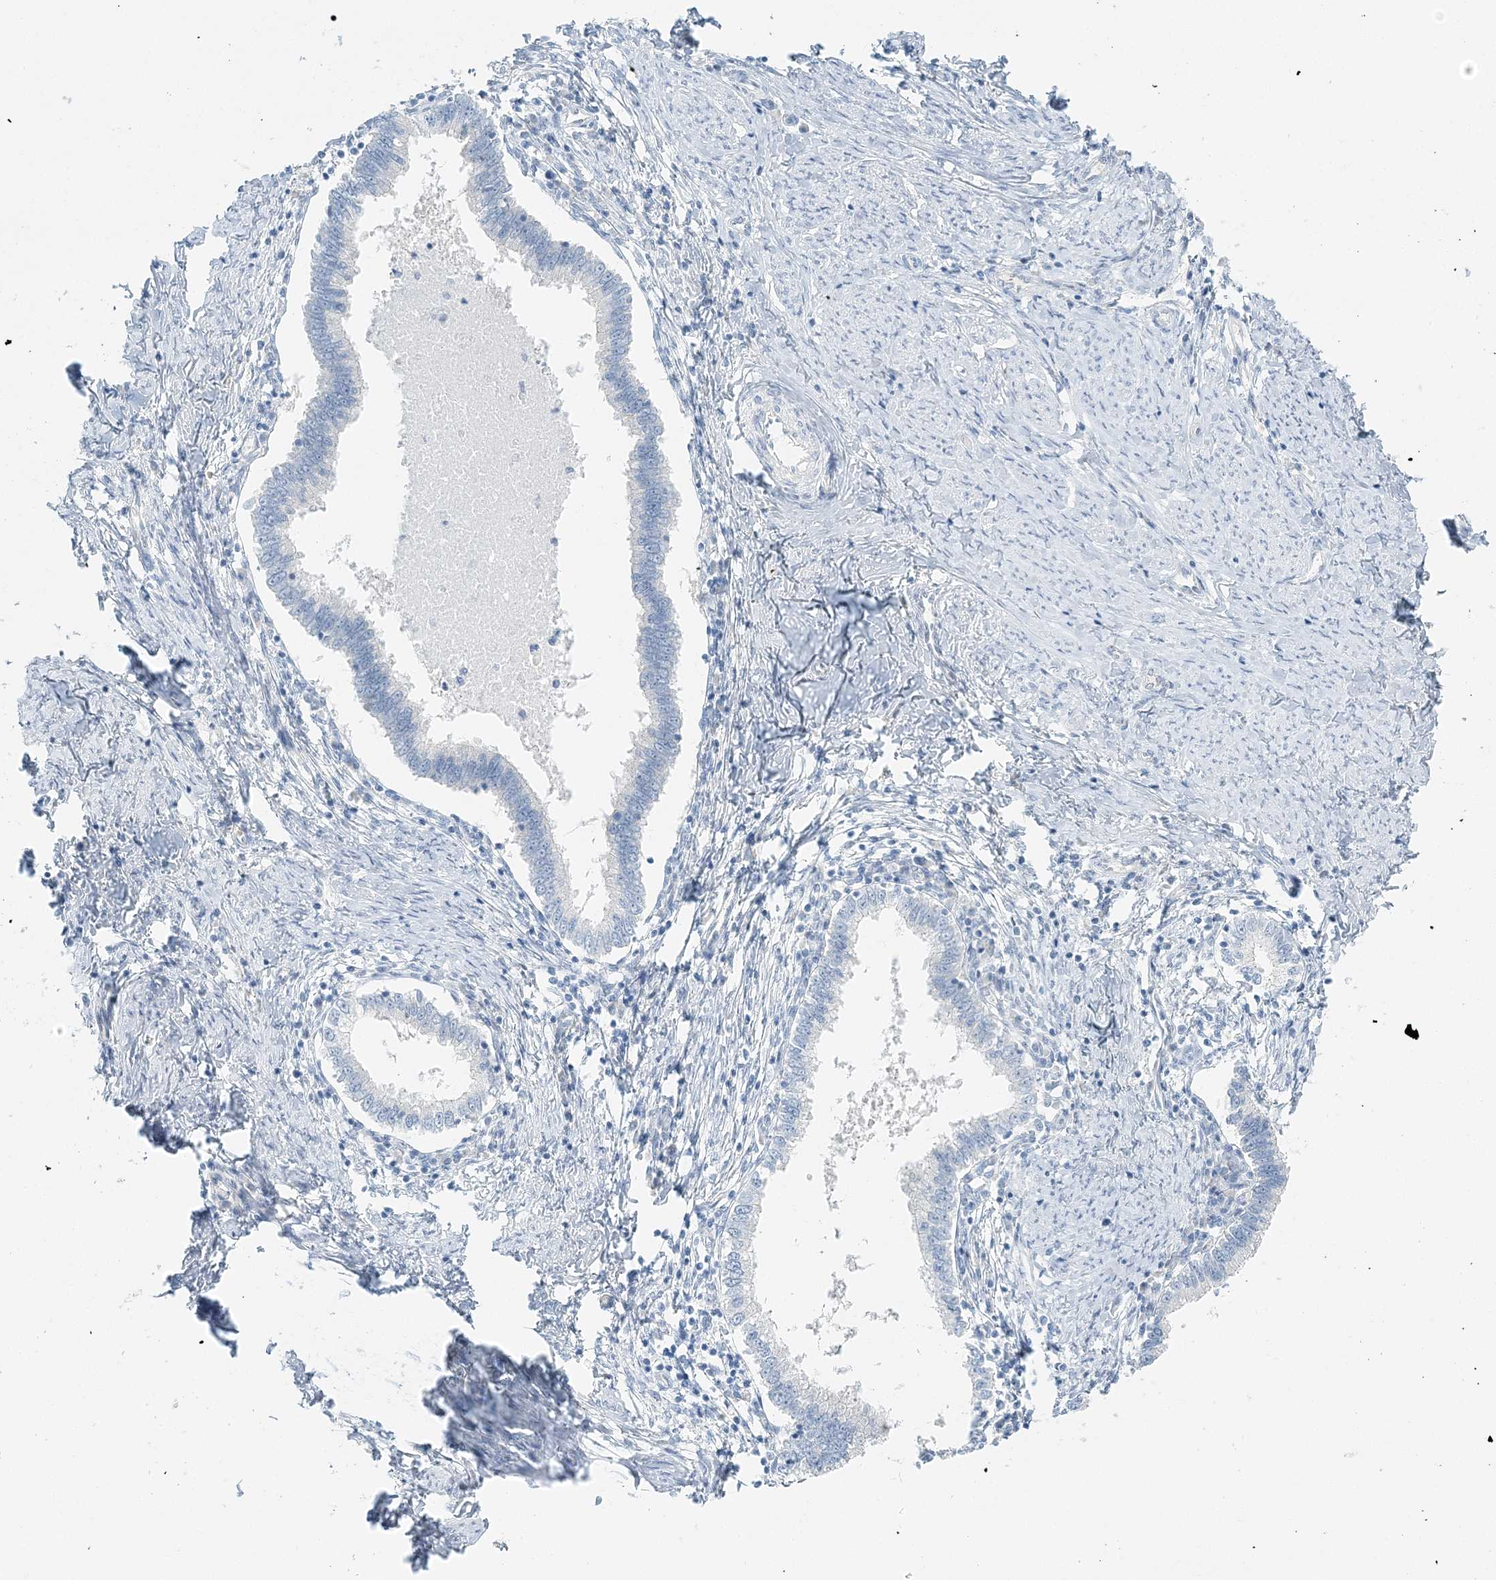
{"staining": {"intensity": "negative", "quantity": "none", "location": "none"}, "tissue": "cervical cancer", "cell_type": "Tumor cells", "image_type": "cancer", "snomed": [{"axis": "morphology", "description": "Adenocarcinoma, NOS"}, {"axis": "topography", "description": "Cervix"}], "caption": "Human cervical cancer (adenocarcinoma) stained for a protein using immunohistochemistry exhibits no positivity in tumor cells.", "gene": "VILL", "patient": {"sex": "female", "age": 36}}